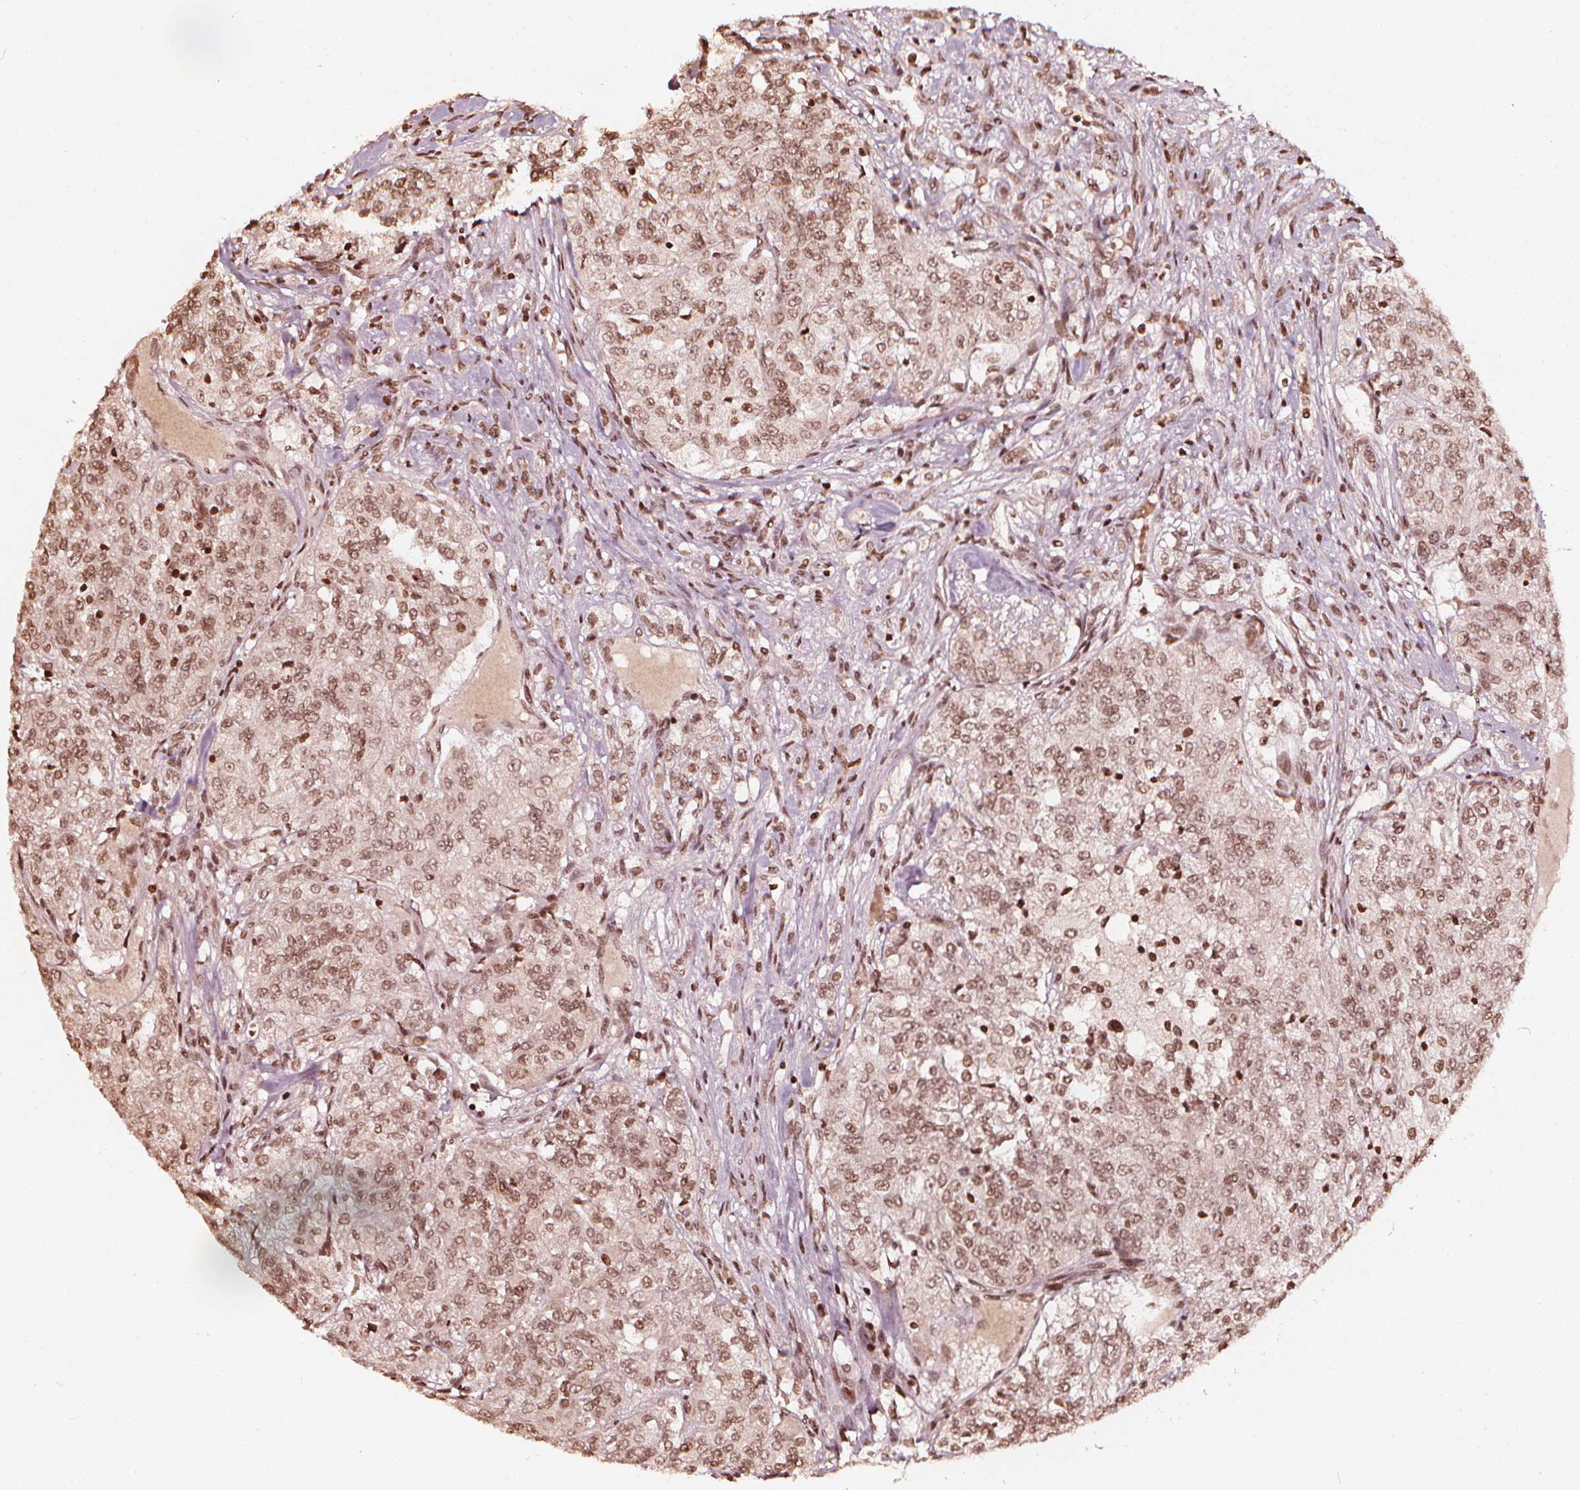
{"staining": {"intensity": "weak", "quantity": ">75%", "location": "nuclear"}, "tissue": "renal cancer", "cell_type": "Tumor cells", "image_type": "cancer", "snomed": [{"axis": "morphology", "description": "Adenocarcinoma, NOS"}, {"axis": "topography", "description": "Kidney"}], "caption": "Protein analysis of renal cancer (adenocarcinoma) tissue displays weak nuclear staining in approximately >75% of tumor cells. (brown staining indicates protein expression, while blue staining denotes nuclei).", "gene": "H3C14", "patient": {"sex": "female", "age": 63}}